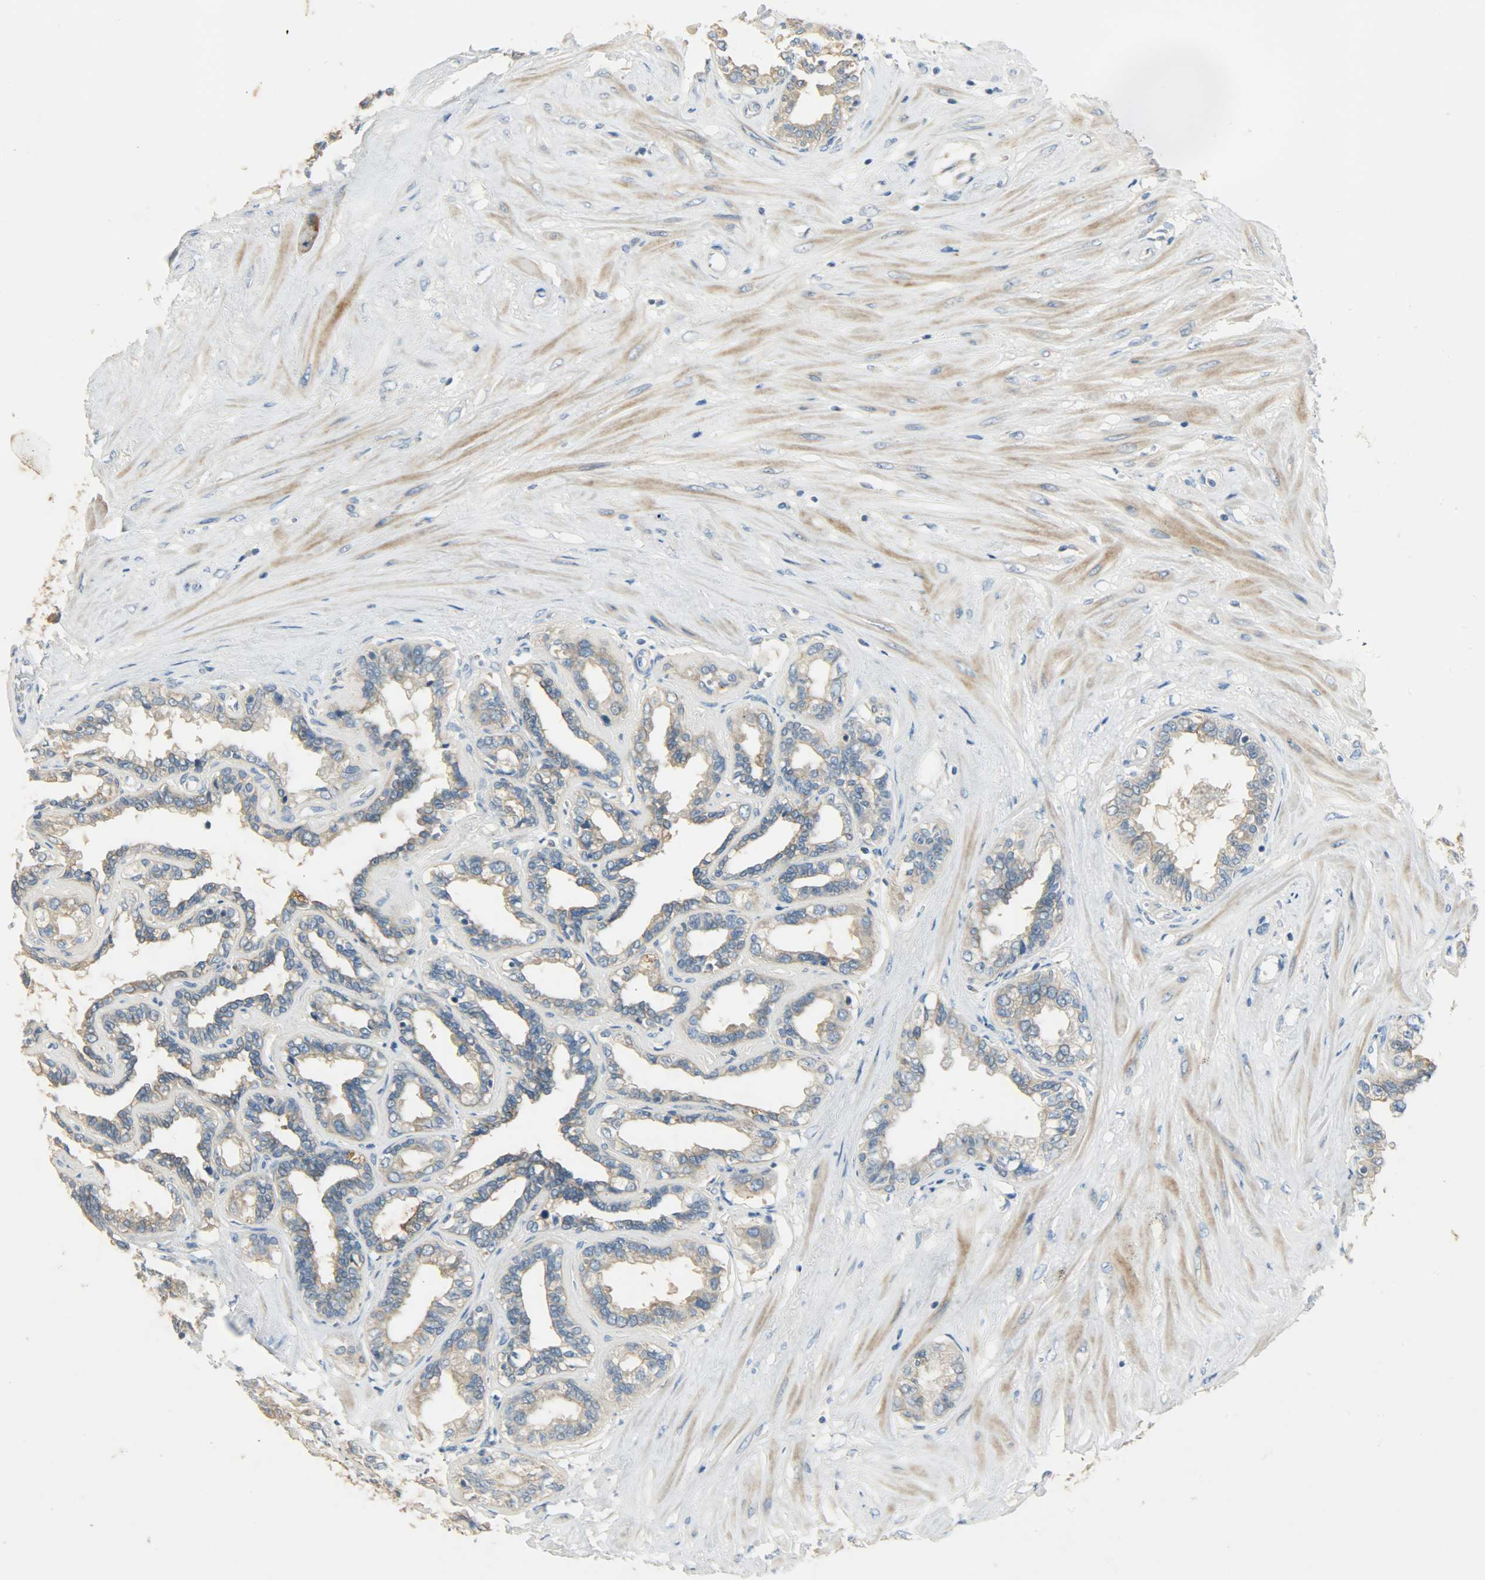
{"staining": {"intensity": "moderate", "quantity": ">75%", "location": "cytoplasmic/membranous"}, "tissue": "seminal vesicle", "cell_type": "Glandular cells", "image_type": "normal", "snomed": [{"axis": "morphology", "description": "Normal tissue, NOS"}, {"axis": "morphology", "description": "Inflammation, NOS"}, {"axis": "topography", "description": "Urinary bladder"}, {"axis": "topography", "description": "Prostate"}, {"axis": "topography", "description": "Seminal veicle"}], "caption": "IHC image of benign human seminal vesicle stained for a protein (brown), which demonstrates medium levels of moderate cytoplasmic/membranous expression in approximately >75% of glandular cells.", "gene": "DSG2", "patient": {"sex": "male", "age": 82}}